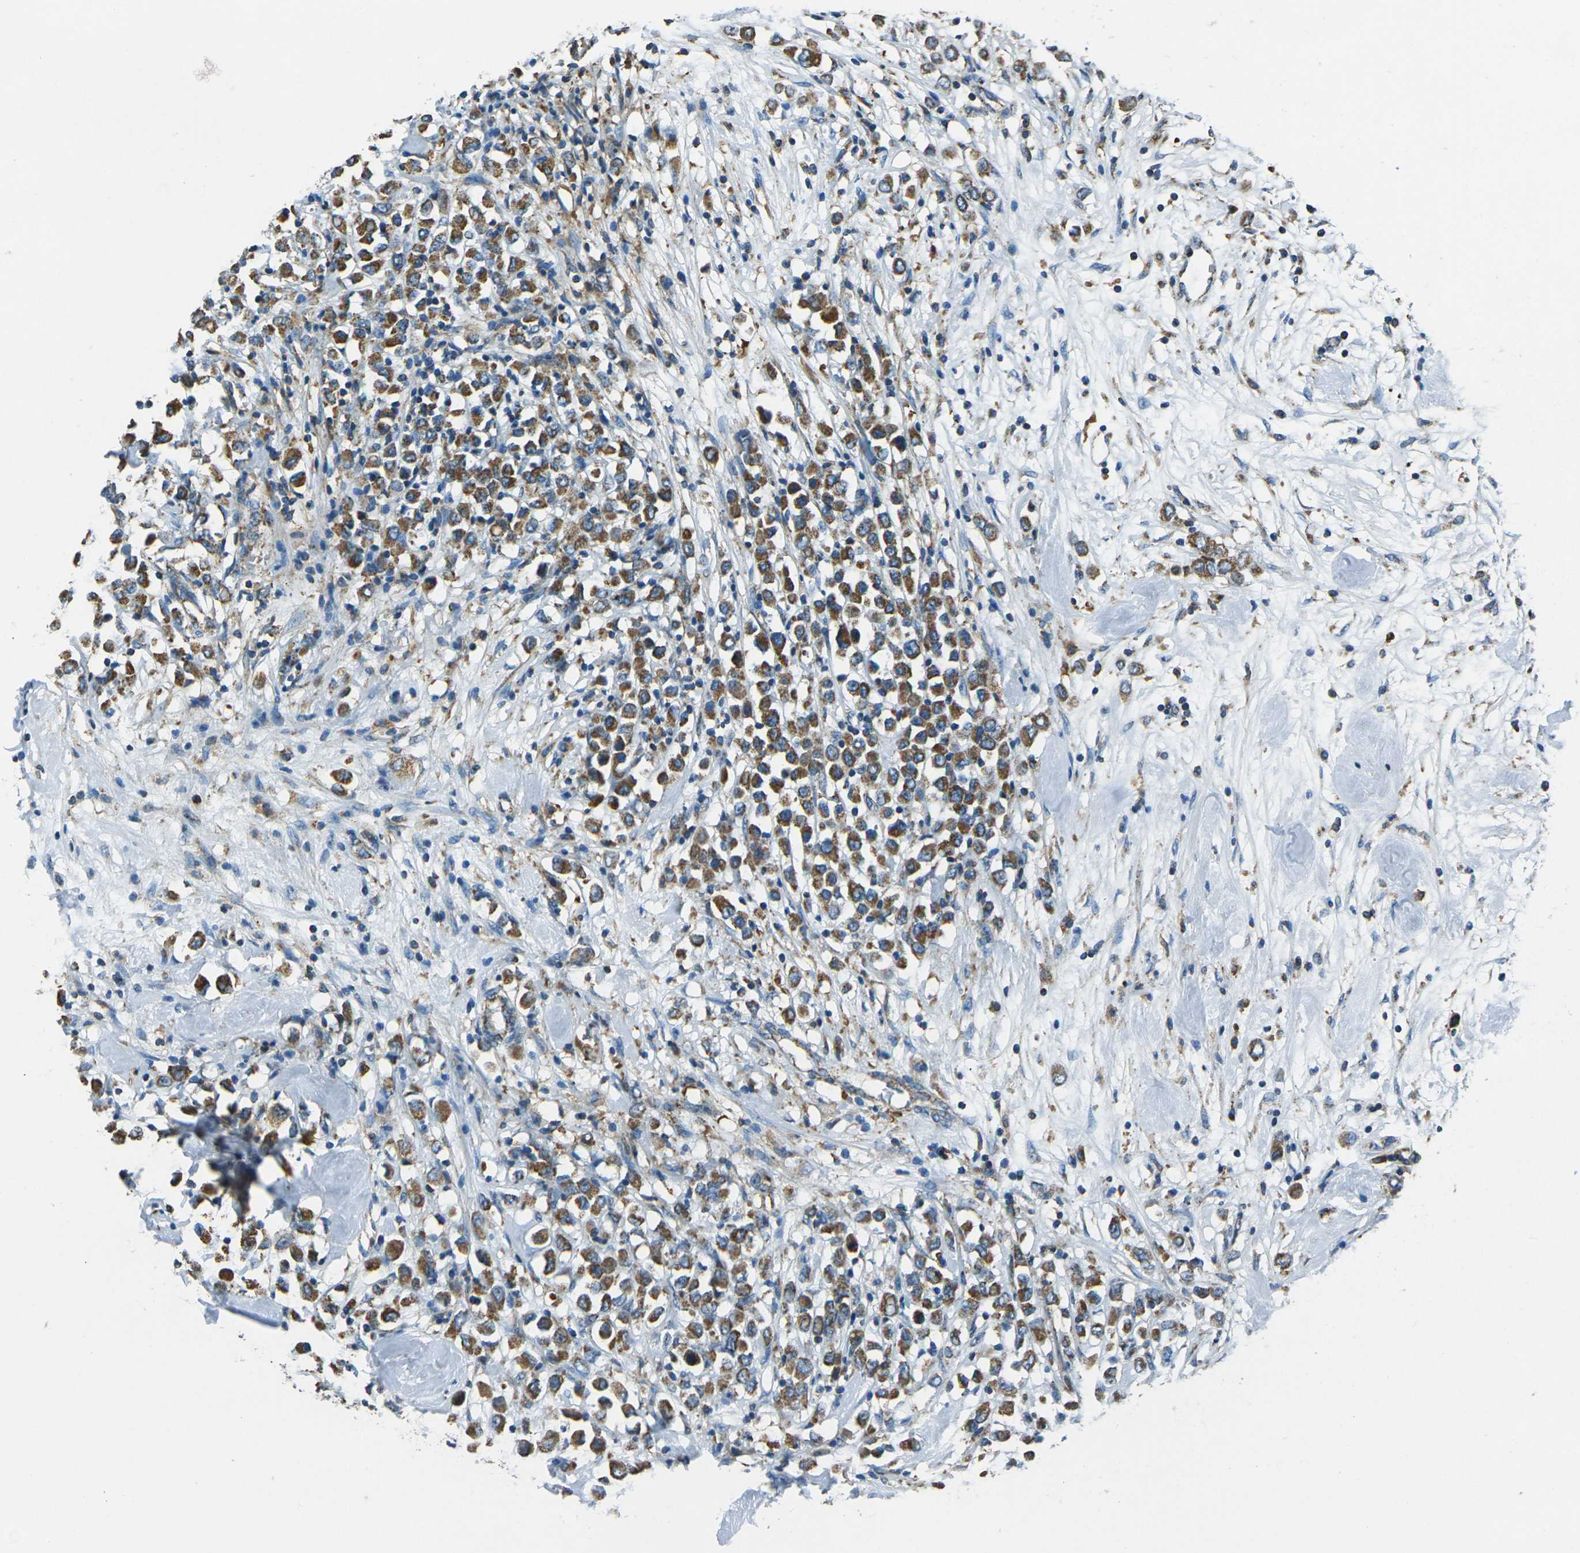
{"staining": {"intensity": "moderate", "quantity": ">75%", "location": "cytoplasmic/membranous"}, "tissue": "breast cancer", "cell_type": "Tumor cells", "image_type": "cancer", "snomed": [{"axis": "morphology", "description": "Duct carcinoma"}, {"axis": "topography", "description": "Breast"}], "caption": "The histopathology image demonstrates a brown stain indicating the presence of a protein in the cytoplasmic/membranous of tumor cells in breast cancer (intraductal carcinoma). Immunohistochemistry stains the protein of interest in brown and the nuclei are stained blue.", "gene": "IRF3", "patient": {"sex": "female", "age": 61}}